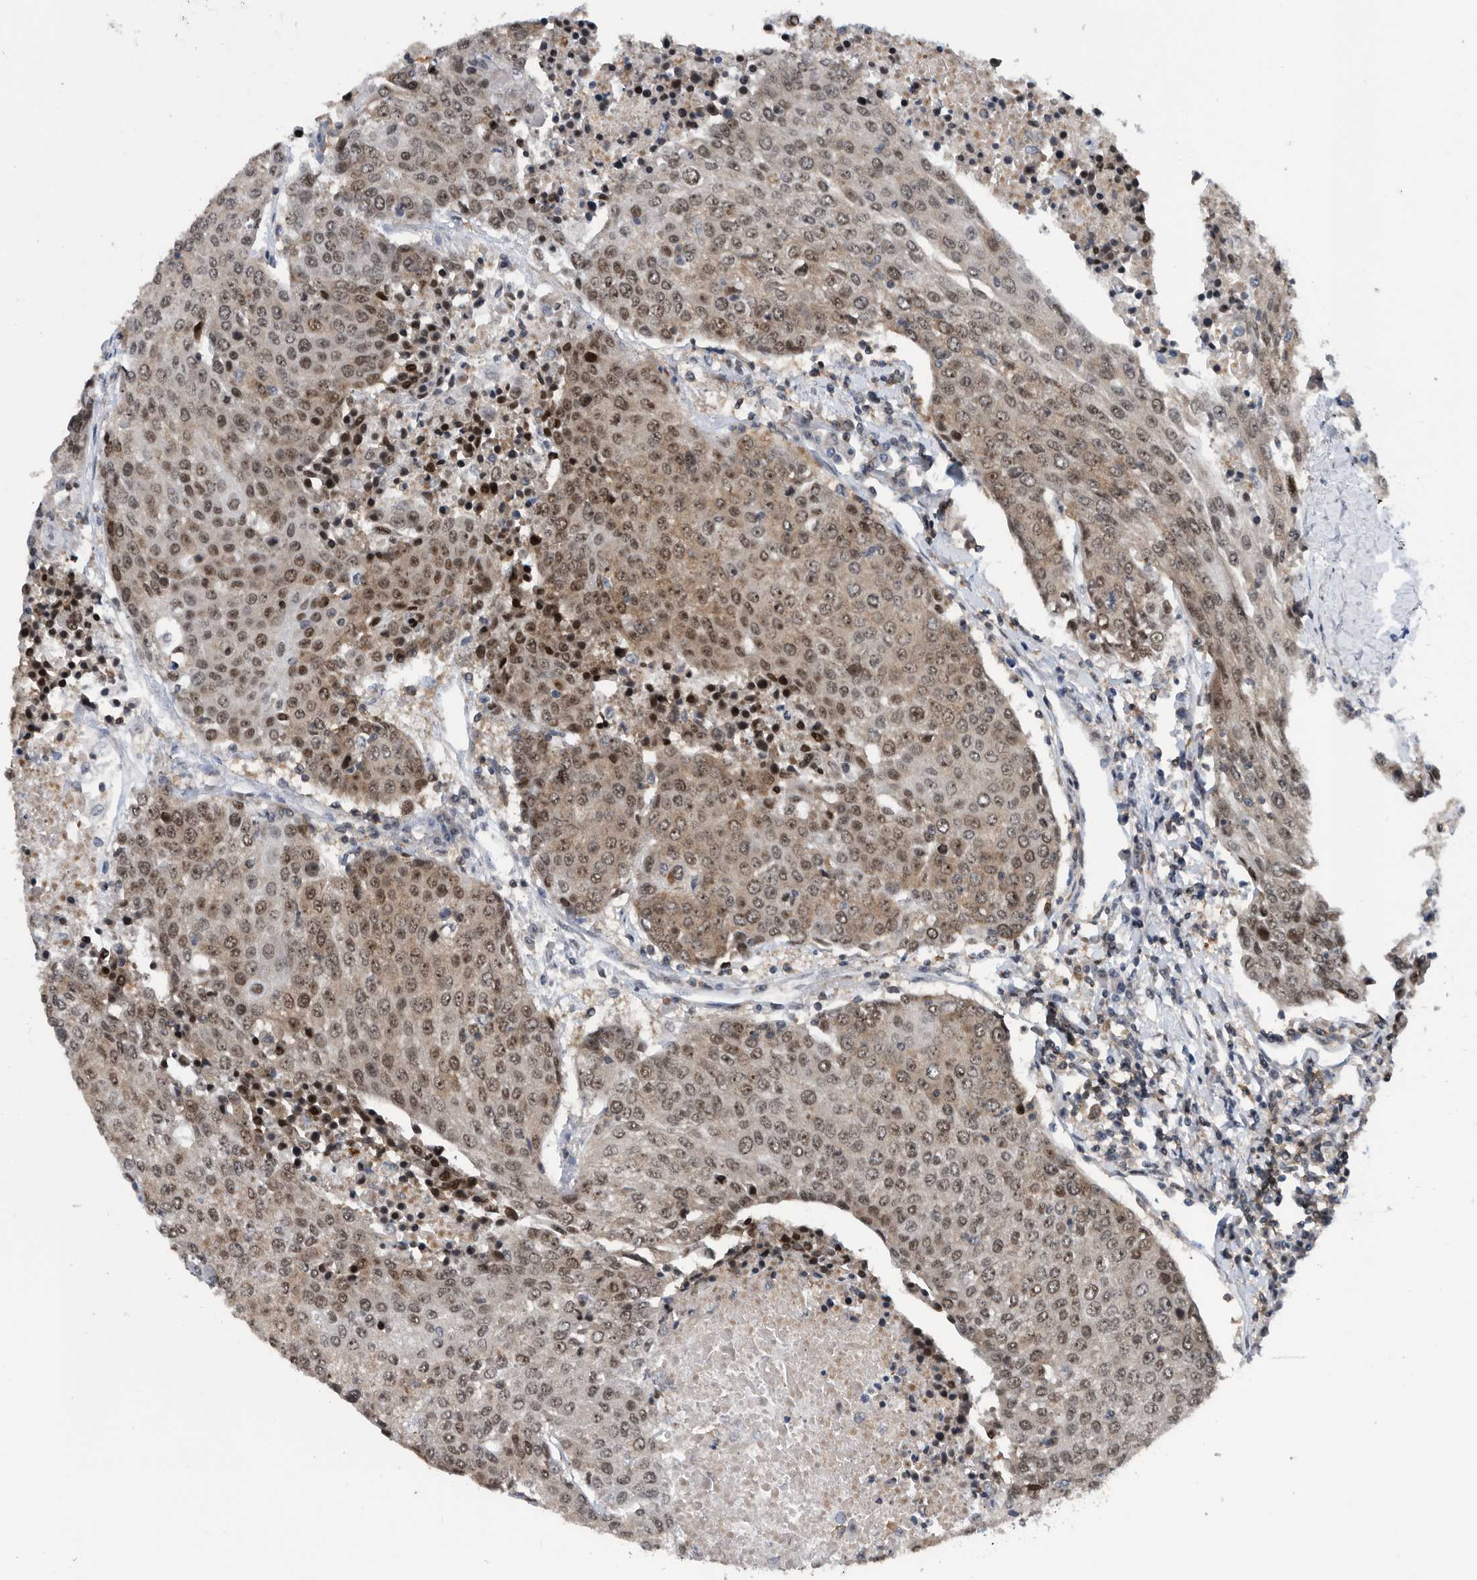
{"staining": {"intensity": "moderate", "quantity": ">75%", "location": "nuclear"}, "tissue": "urothelial cancer", "cell_type": "Tumor cells", "image_type": "cancer", "snomed": [{"axis": "morphology", "description": "Urothelial carcinoma, High grade"}, {"axis": "topography", "description": "Urinary bladder"}], "caption": "Immunohistochemistry (DAB) staining of urothelial cancer exhibits moderate nuclear protein expression in about >75% of tumor cells.", "gene": "ZNF260", "patient": {"sex": "female", "age": 85}}